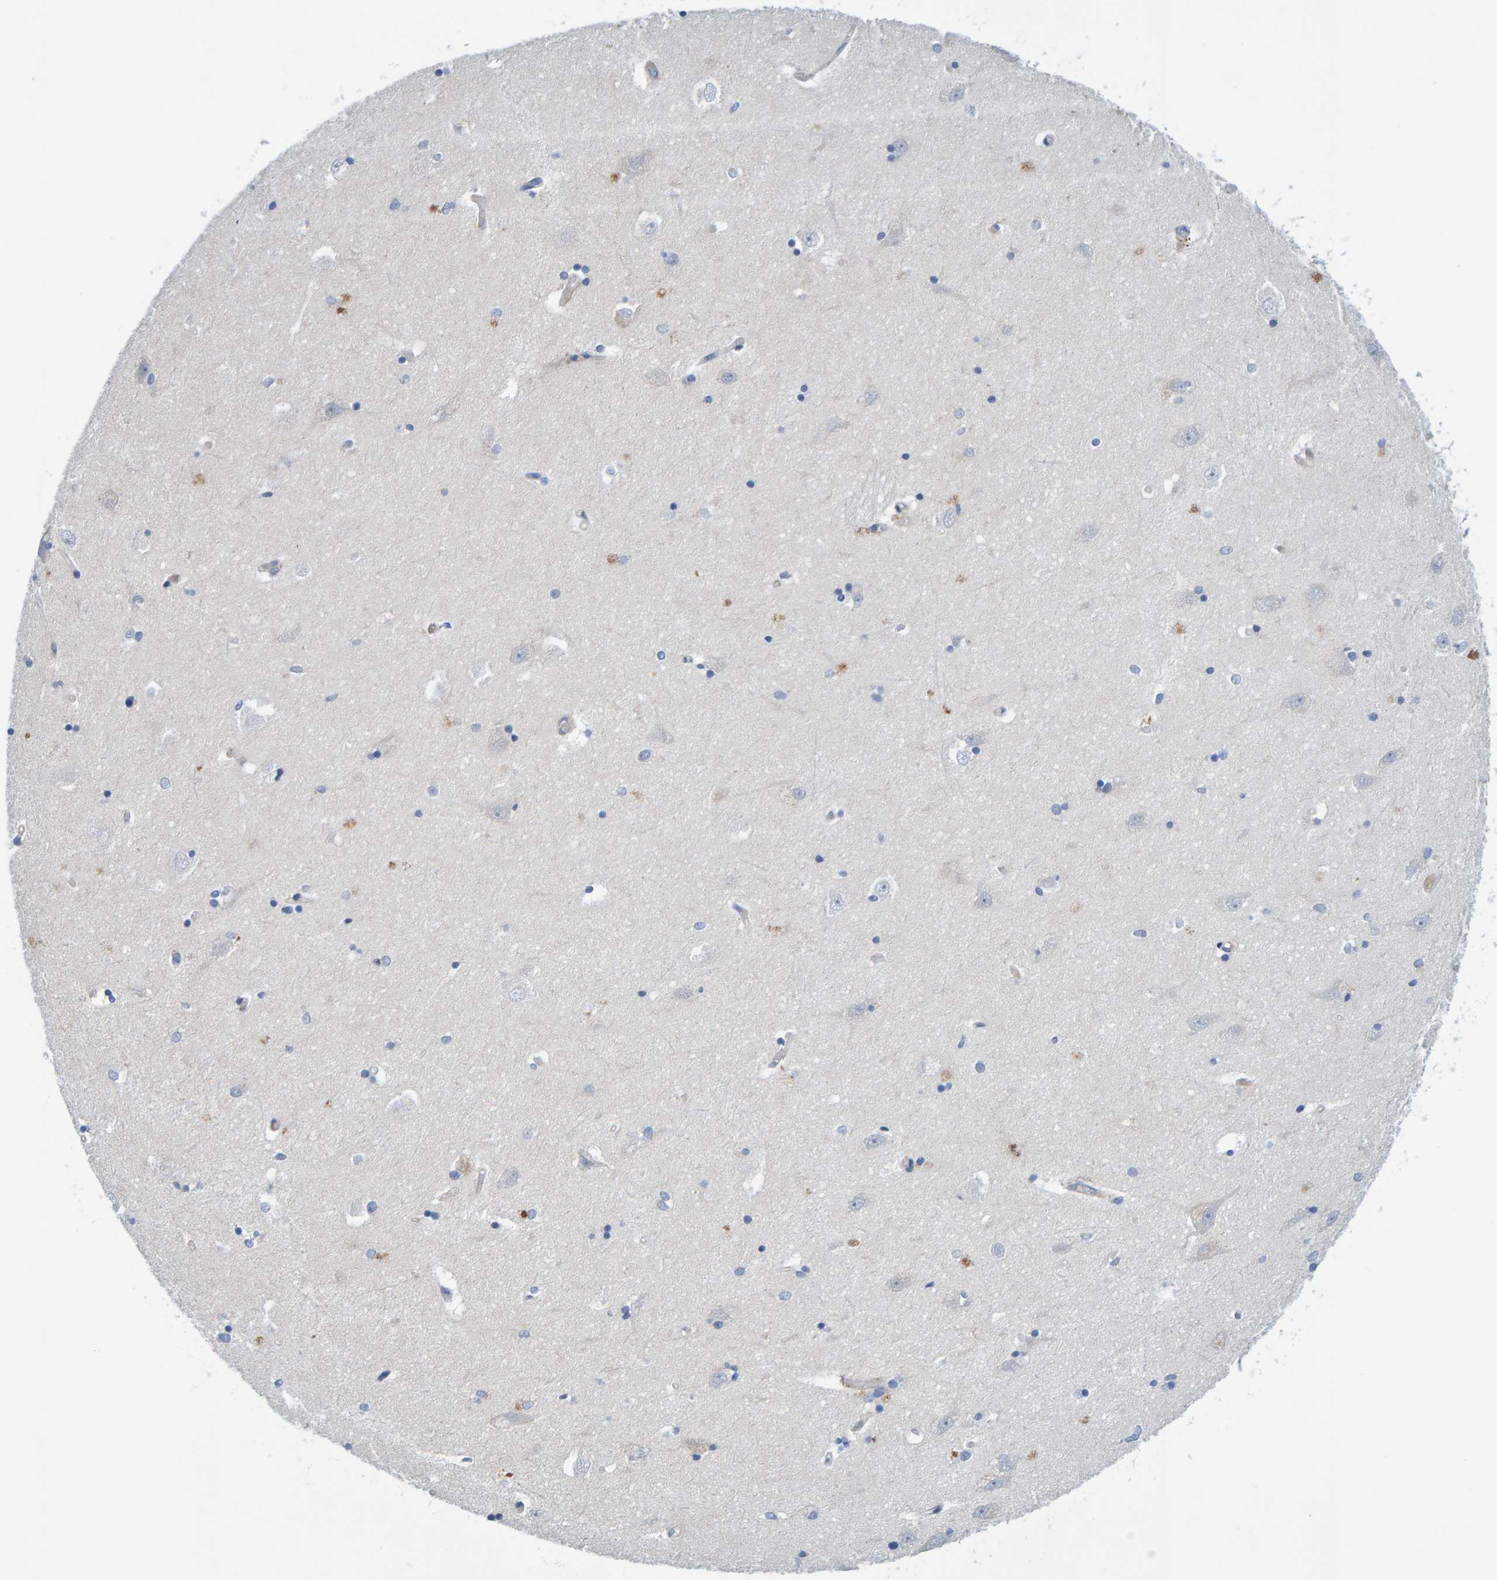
{"staining": {"intensity": "negative", "quantity": "none", "location": "none"}, "tissue": "hippocampus", "cell_type": "Glial cells", "image_type": "normal", "snomed": [{"axis": "morphology", "description": "Normal tissue, NOS"}, {"axis": "topography", "description": "Hippocampus"}], "caption": "DAB immunohistochemical staining of normal human hippocampus shows no significant staining in glial cells.", "gene": "POLG2", "patient": {"sex": "male", "age": 45}}